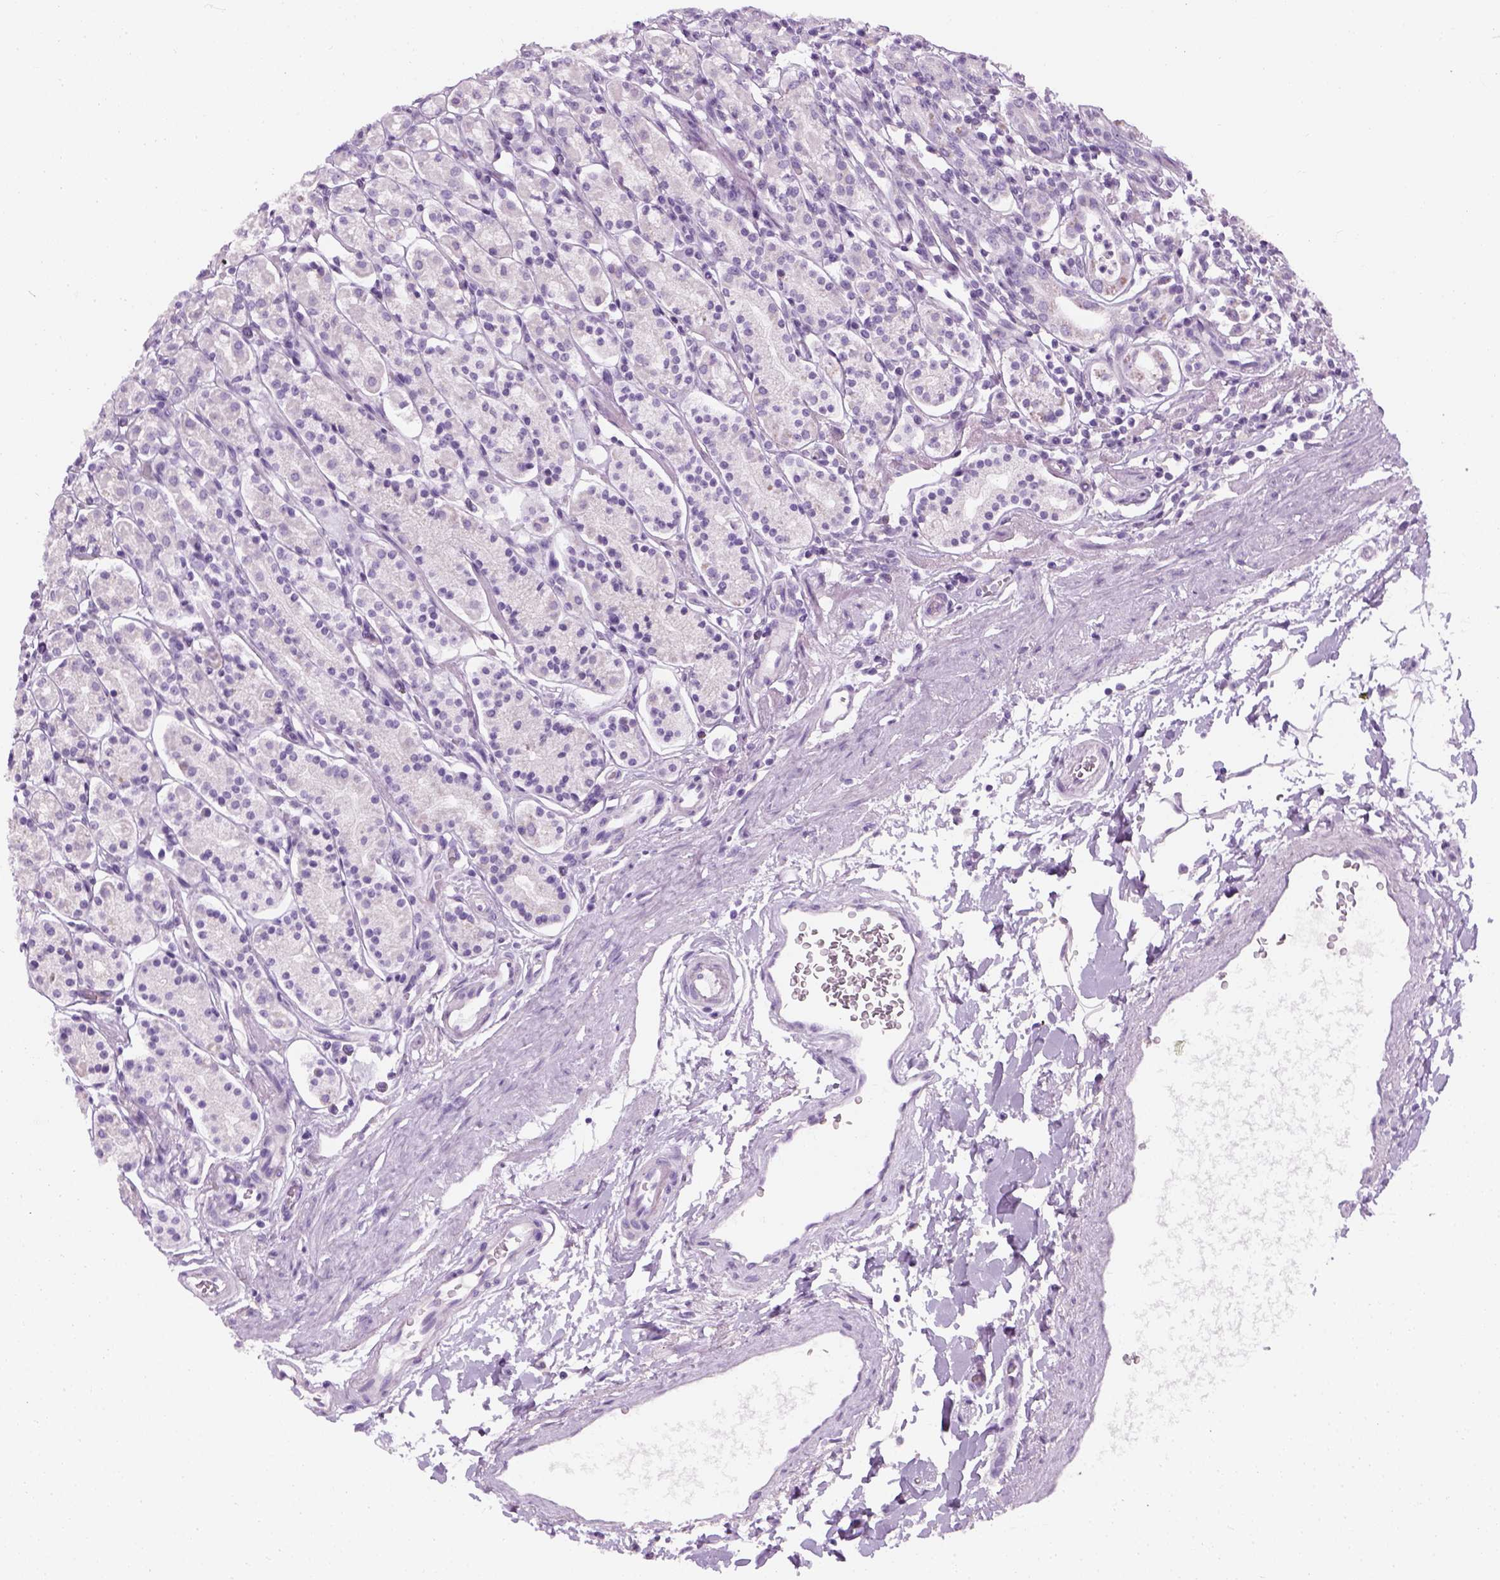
{"staining": {"intensity": "negative", "quantity": "none", "location": "none"}, "tissue": "stomach", "cell_type": "Glandular cells", "image_type": "normal", "snomed": [{"axis": "morphology", "description": "Normal tissue, NOS"}, {"axis": "topography", "description": "Stomach, upper"}, {"axis": "topography", "description": "Stomach"}], "caption": "This is an immunohistochemistry (IHC) micrograph of normal human stomach. There is no staining in glandular cells.", "gene": "TH", "patient": {"sex": "male", "age": 62}}